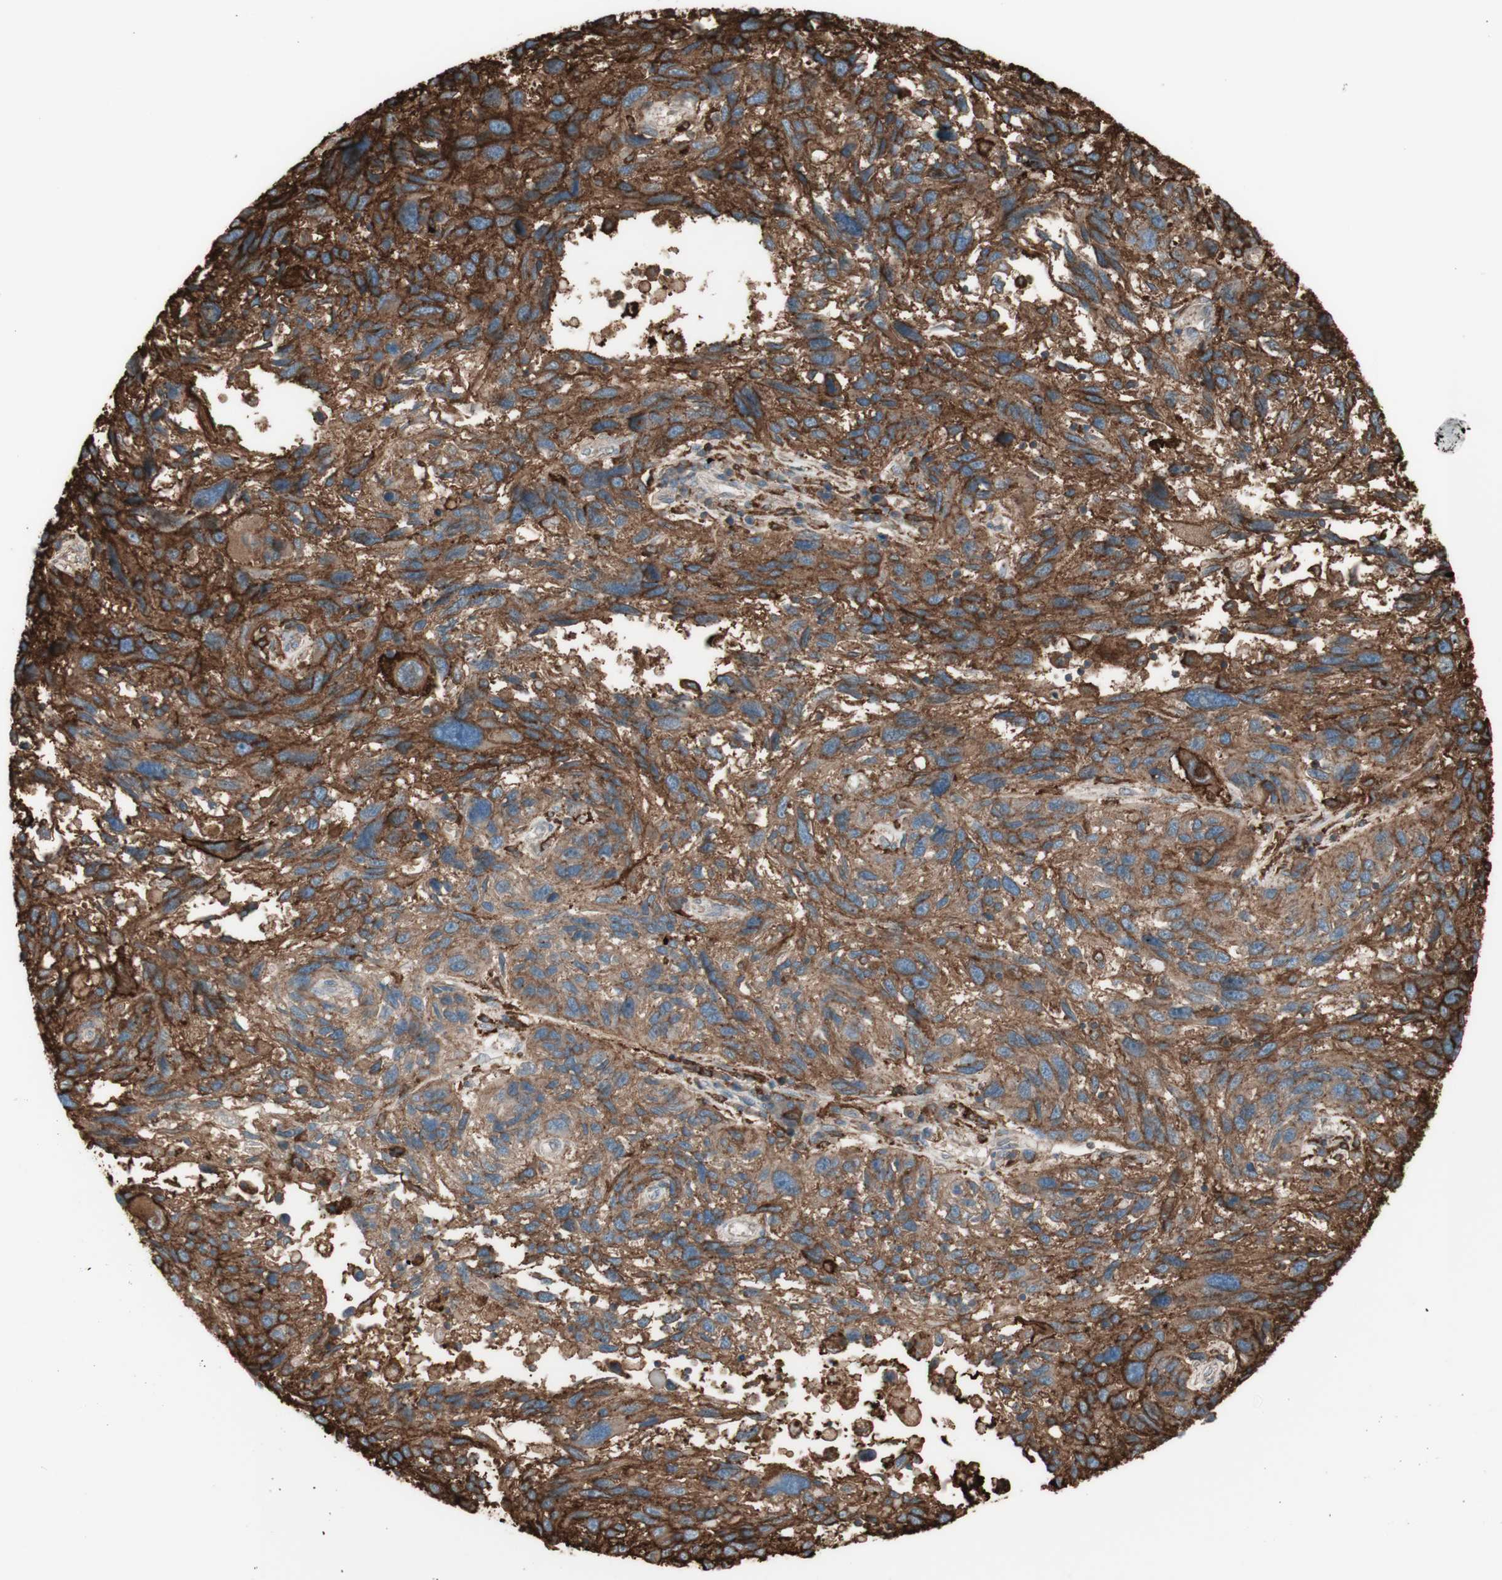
{"staining": {"intensity": "strong", "quantity": ">75%", "location": "cytoplasmic/membranous"}, "tissue": "melanoma", "cell_type": "Tumor cells", "image_type": "cancer", "snomed": [{"axis": "morphology", "description": "Malignant melanoma, NOS"}, {"axis": "topography", "description": "Skin"}], "caption": "The image displays a brown stain indicating the presence of a protein in the cytoplasmic/membranous of tumor cells in melanoma. (DAB IHC, brown staining for protein, blue staining for nuclei).", "gene": "HLA-DPB1", "patient": {"sex": "male", "age": 53}}